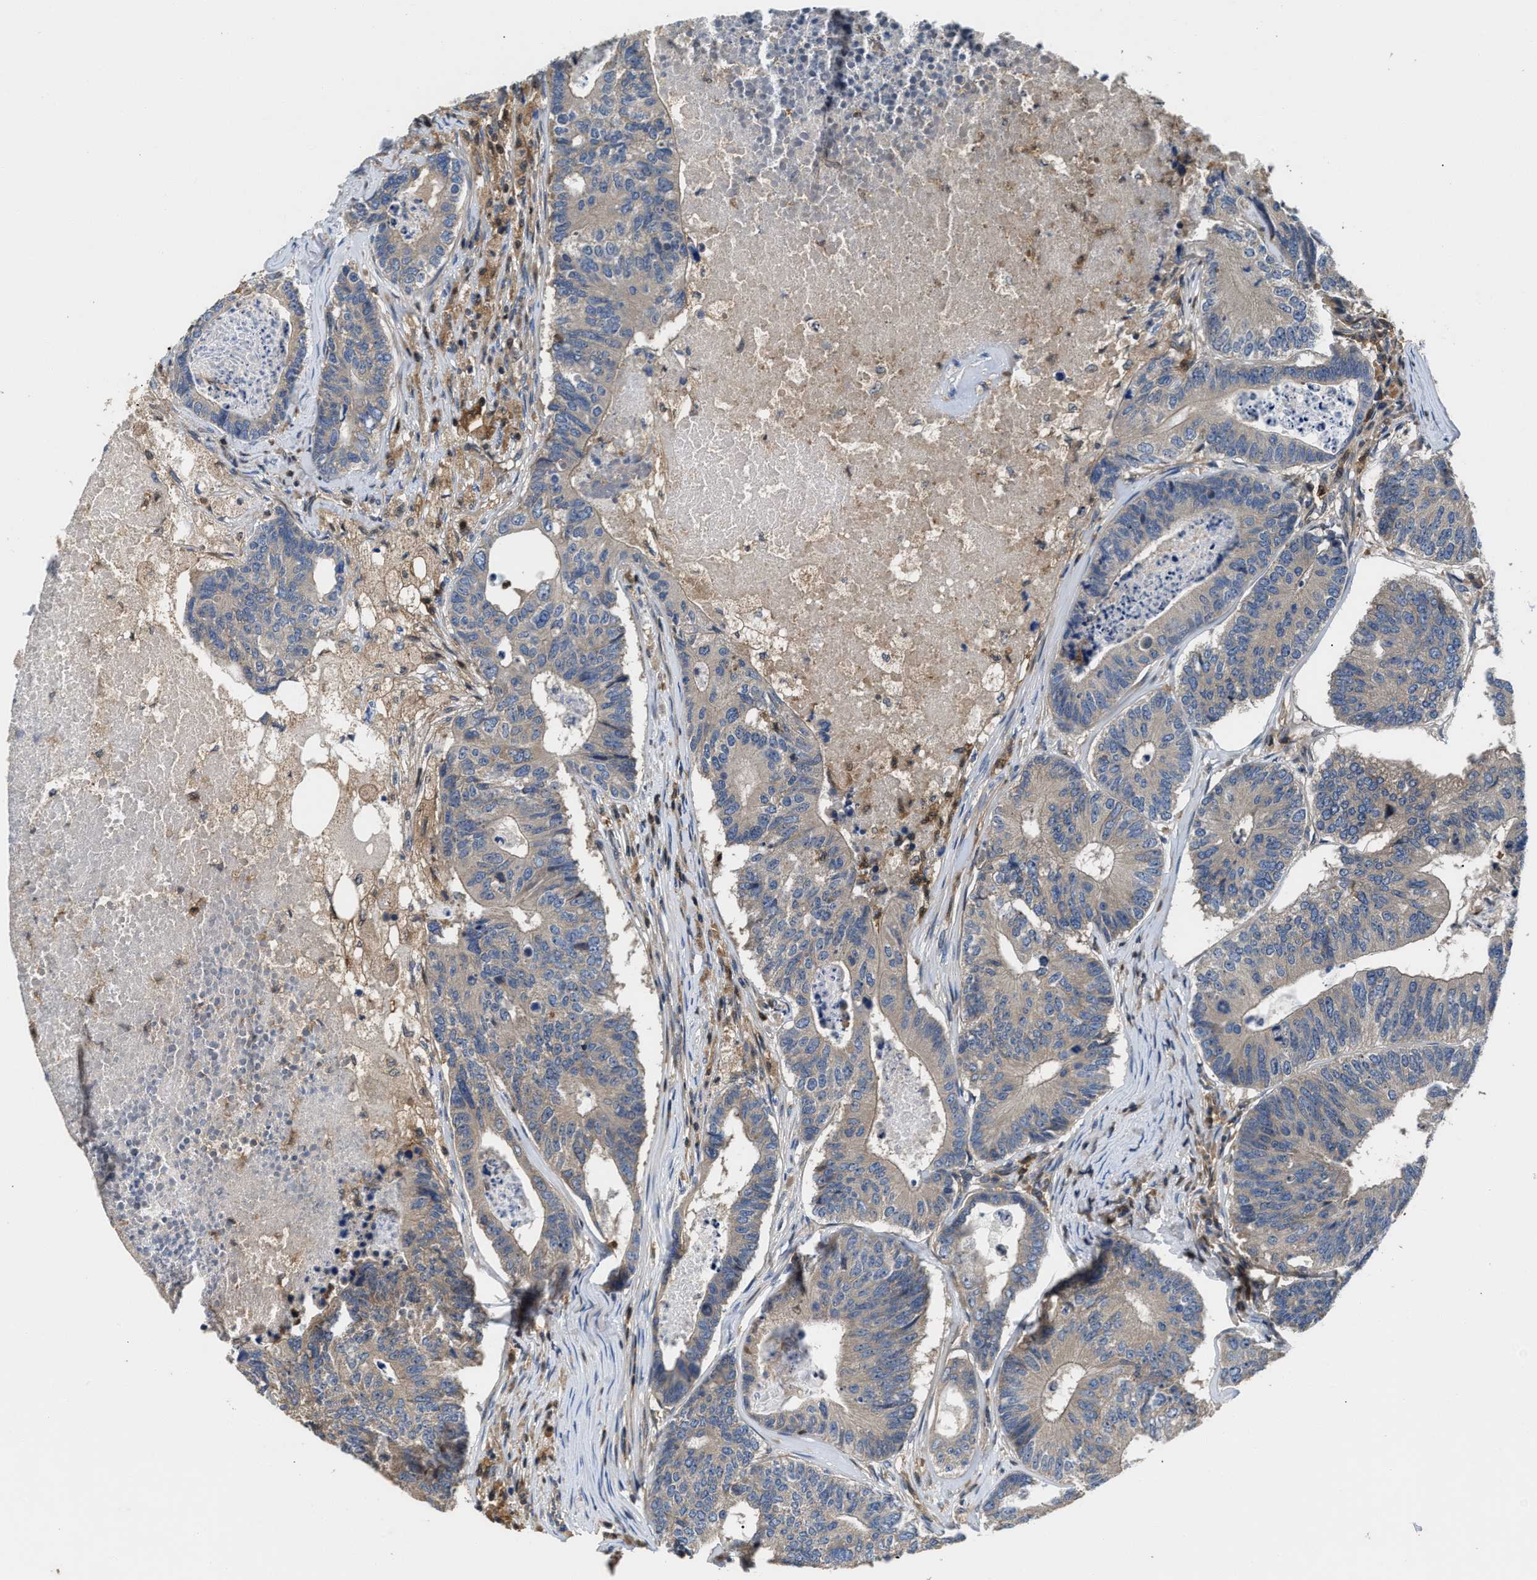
{"staining": {"intensity": "weak", "quantity": "<25%", "location": "cytoplasmic/membranous"}, "tissue": "colorectal cancer", "cell_type": "Tumor cells", "image_type": "cancer", "snomed": [{"axis": "morphology", "description": "Adenocarcinoma, NOS"}, {"axis": "topography", "description": "Colon"}], "caption": "Immunohistochemistry (IHC) photomicrograph of neoplastic tissue: human colorectal adenocarcinoma stained with DAB (3,3'-diaminobenzidine) reveals no significant protein staining in tumor cells.", "gene": "OSTF1", "patient": {"sex": "female", "age": 67}}